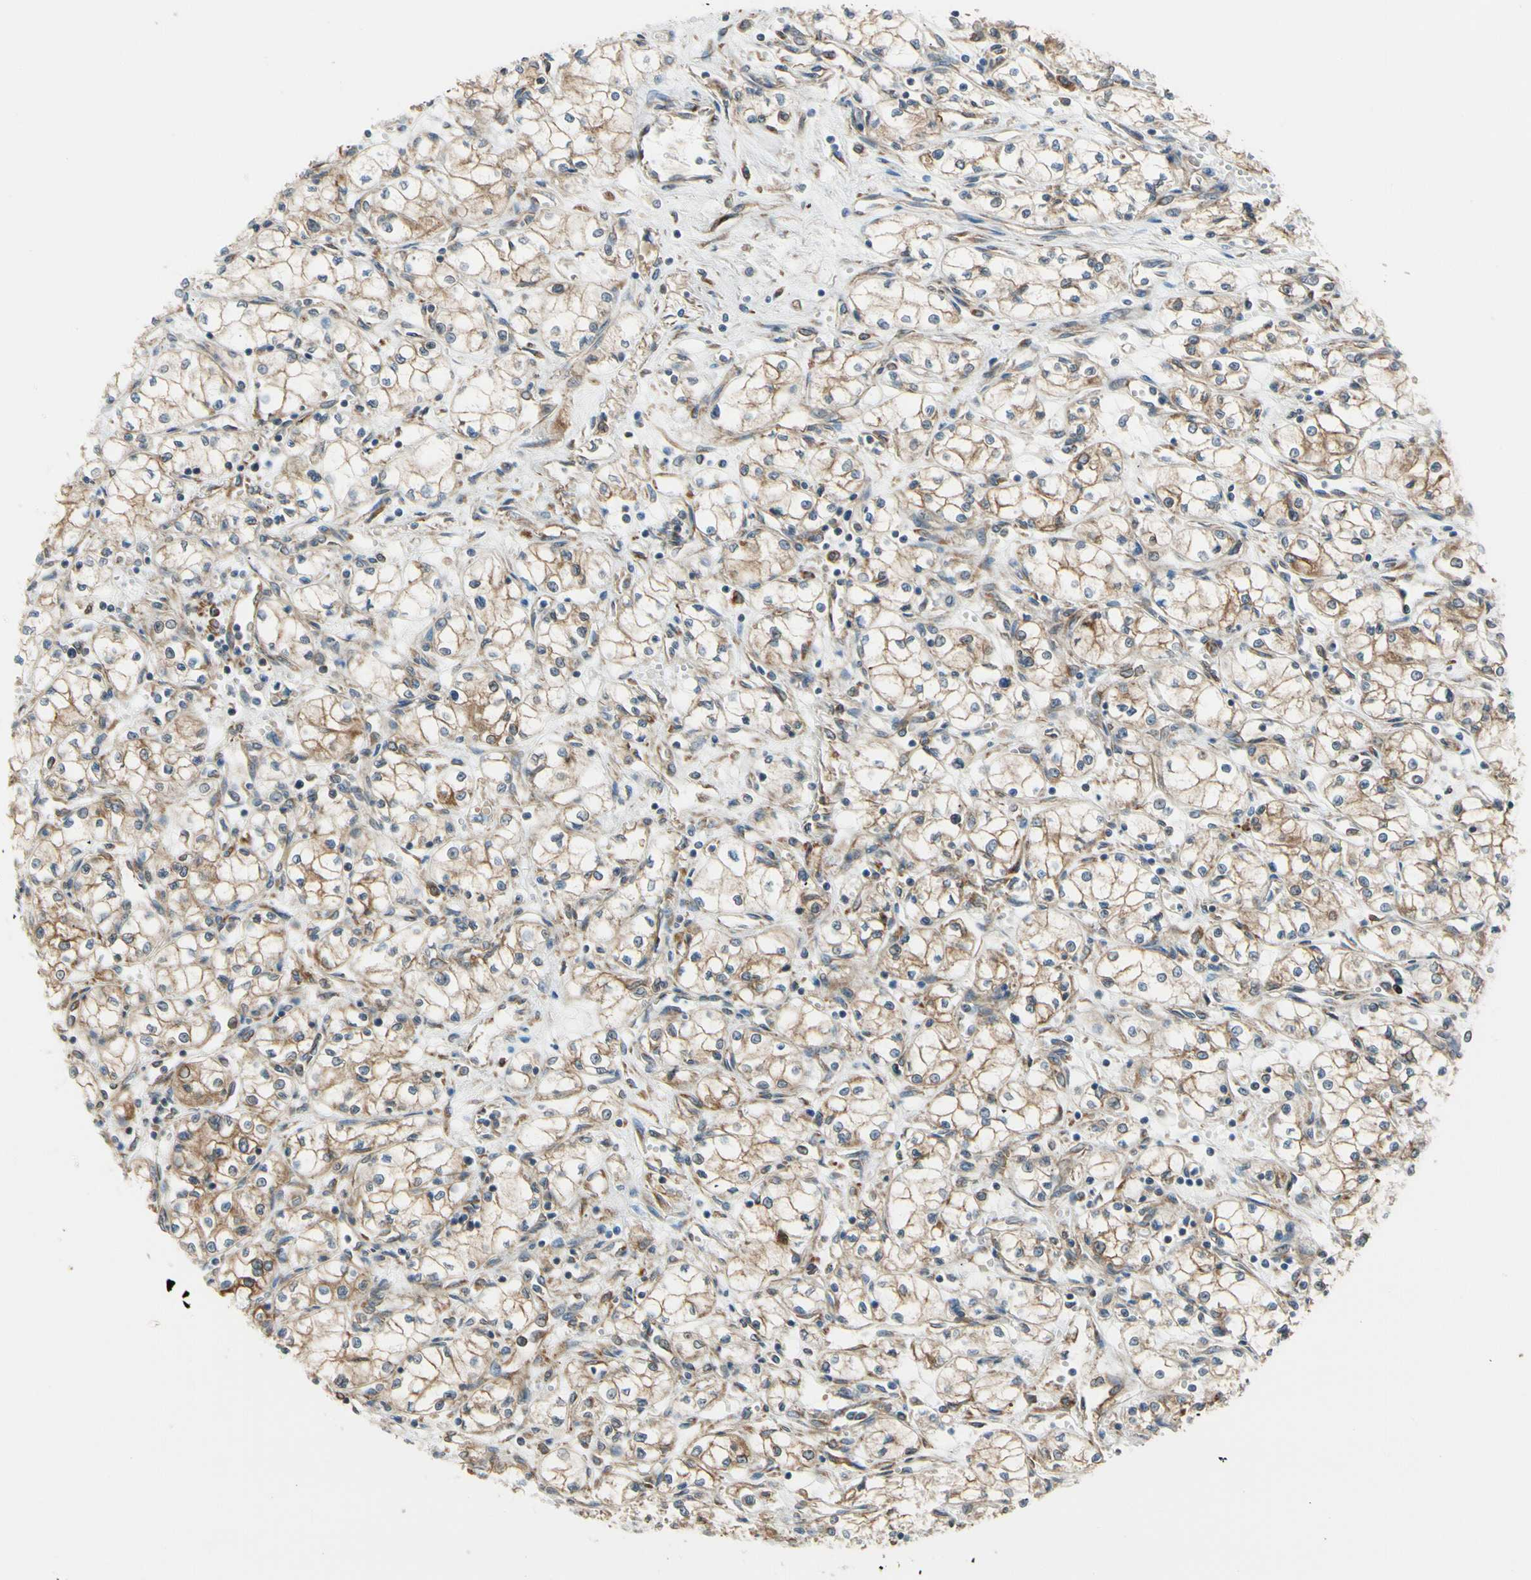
{"staining": {"intensity": "moderate", "quantity": "25%-75%", "location": "cytoplasmic/membranous"}, "tissue": "renal cancer", "cell_type": "Tumor cells", "image_type": "cancer", "snomed": [{"axis": "morphology", "description": "Normal tissue, NOS"}, {"axis": "morphology", "description": "Adenocarcinoma, NOS"}, {"axis": "topography", "description": "Kidney"}], "caption": "IHC of human adenocarcinoma (renal) demonstrates medium levels of moderate cytoplasmic/membranous staining in approximately 25%-75% of tumor cells. The staining was performed using DAB, with brown indicating positive protein expression. Nuclei are stained blue with hematoxylin.", "gene": "CLCC1", "patient": {"sex": "male", "age": 59}}